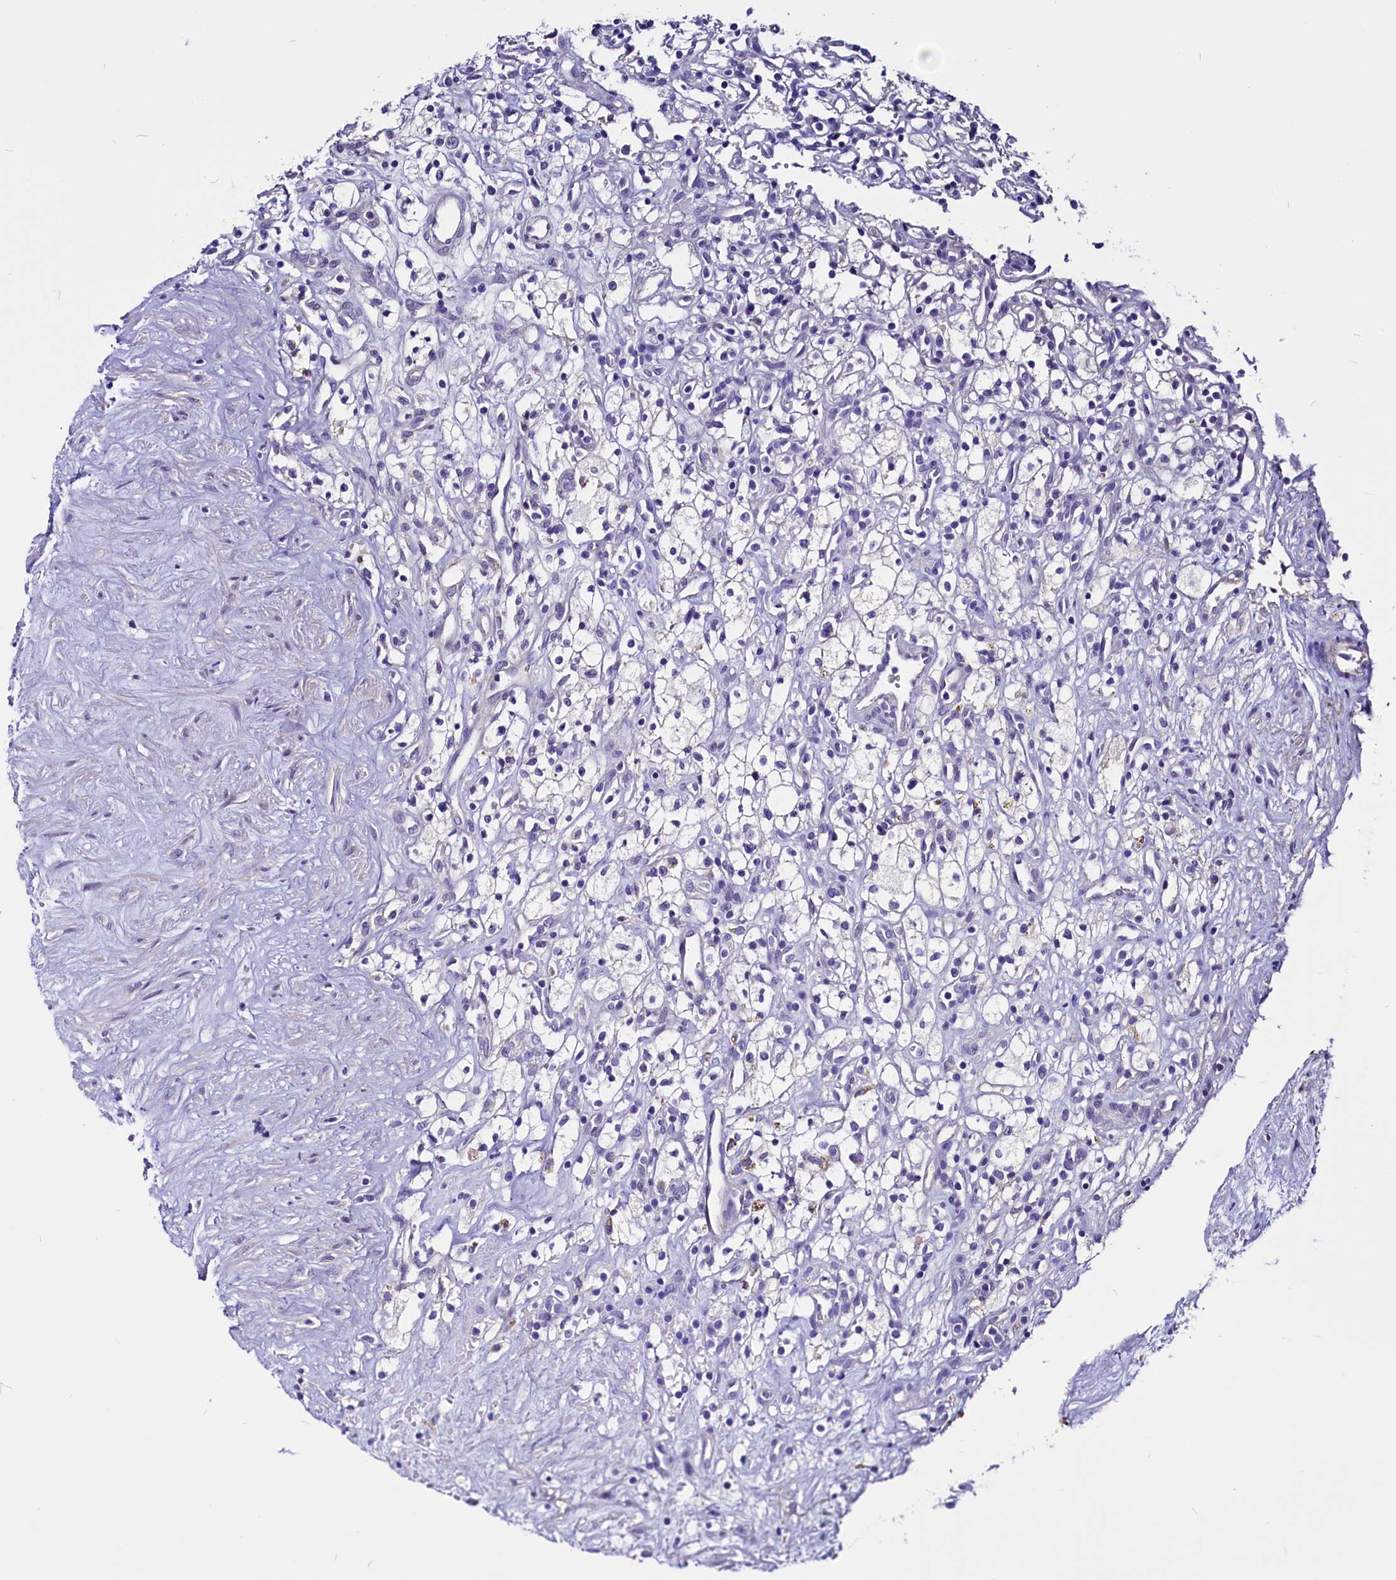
{"staining": {"intensity": "negative", "quantity": "none", "location": "none"}, "tissue": "renal cancer", "cell_type": "Tumor cells", "image_type": "cancer", "snomed": [{"axis": "morphology", "description": "Adenocarcinoma, NOS"}, {"axis": "topography", "description": "Kidney"}], "caption": "High power microscopy image of an IHC photomicrograph of renal adenocarcinoma, revealing no significant staining in tumor cells. (DAB (3,3'-diaminobenzidine) immunohistochemistry with hematoxylin counter stain).", "gene": "CCBE1", "patient": {"sex": "male", "age": 59}}